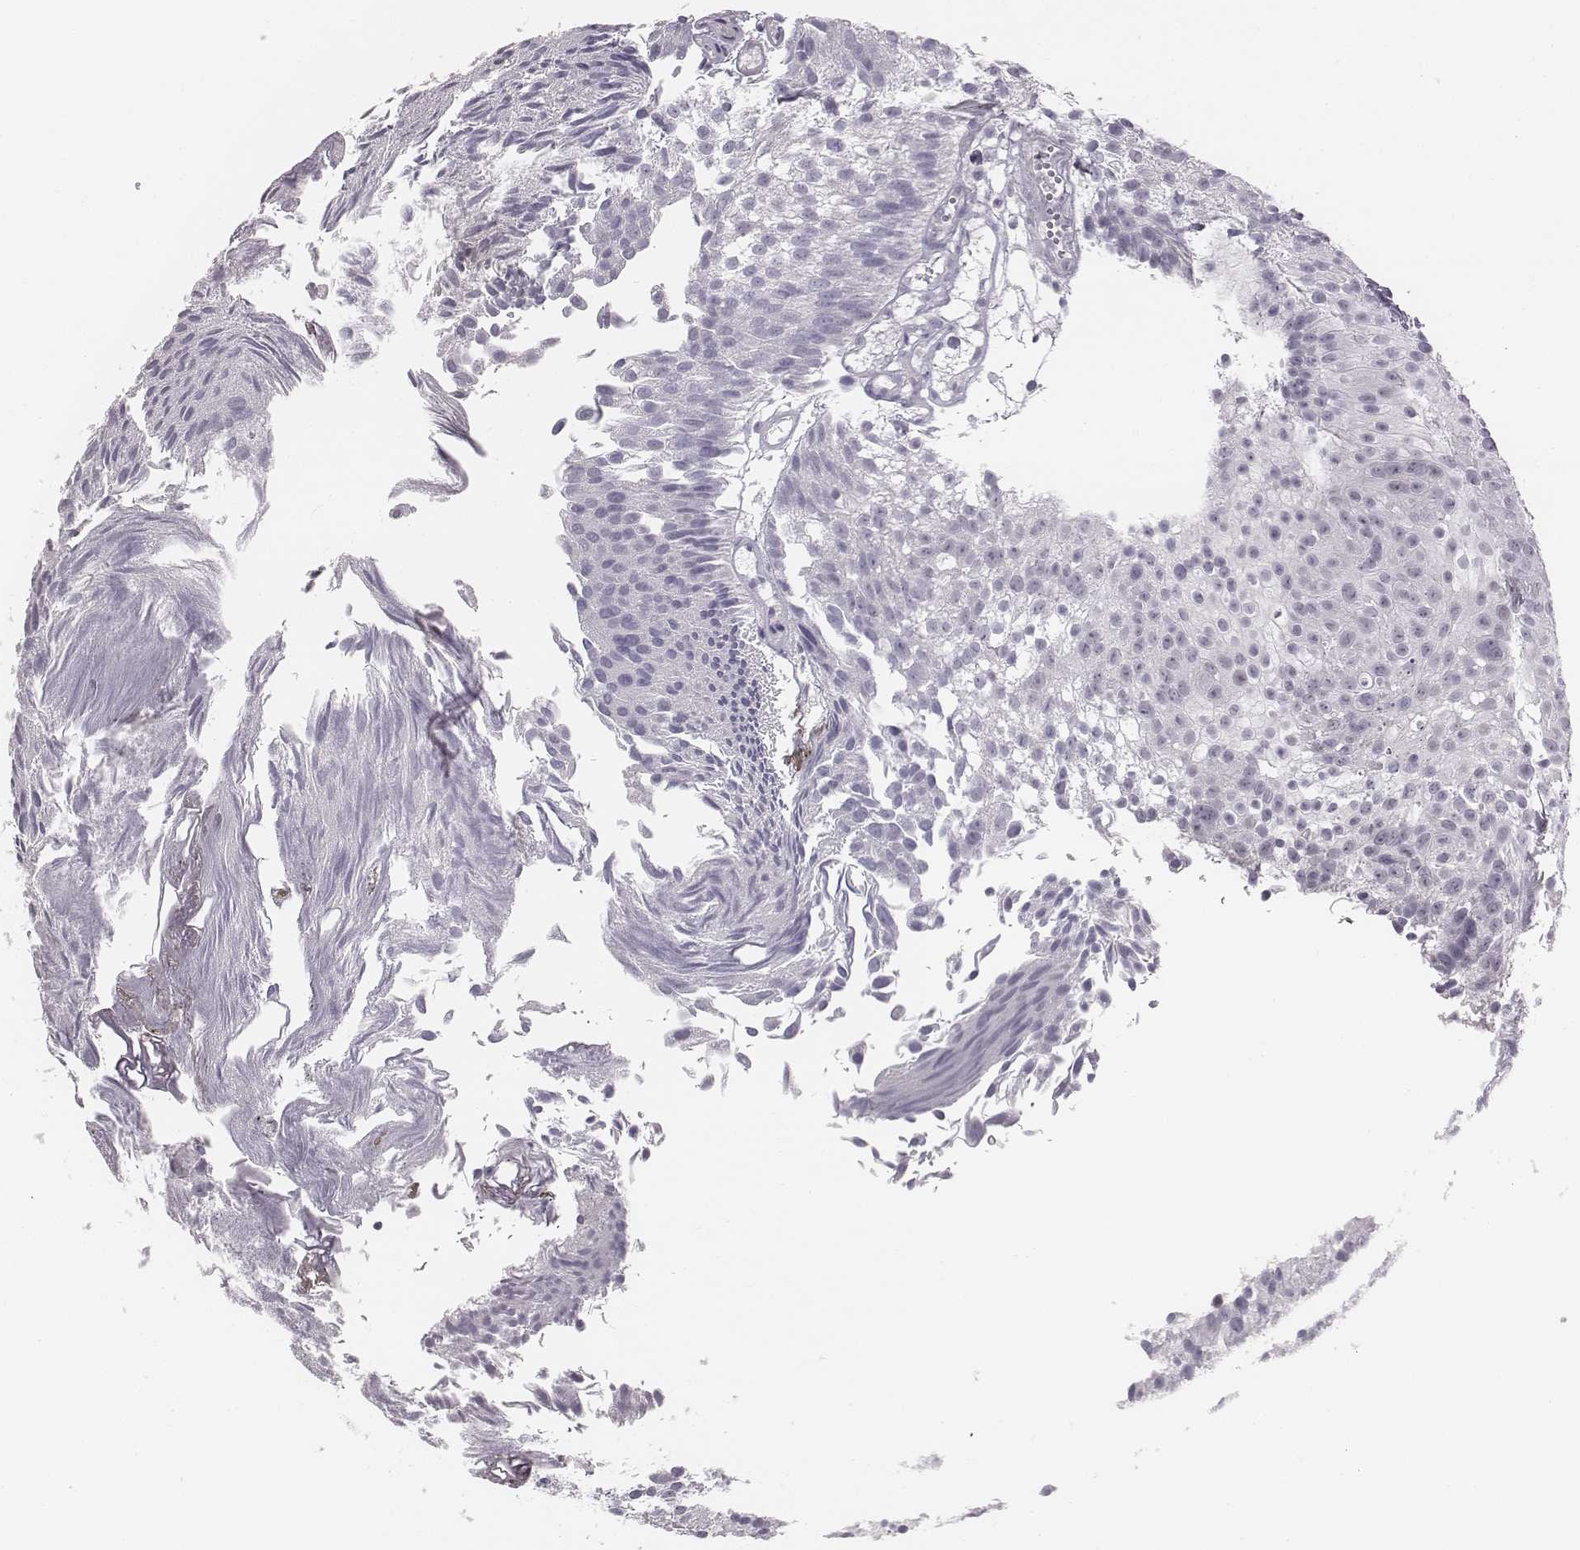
{"staining": {"intensity": "negative", "quantity": "none", "location": "none"}, "tissue": "urothelial cancer", "cell_type": "Tumor cells", "image_type": "cancer", "snomed": [{"axis": "morphology", "description": "Urothelial carcinoma, Low grade"}, {"axis": "topography", "description": "Urinary bladder"}], "caption": "IHC of human low-grade urothelial carcinoma displays no staining in tumor cells. (Stains: DAB (3,3'-diaminobenzidine) immunohistochemistry (IHC) with hematoxylin counter stain, Microscopy: brightfield microscopy at high magnification).", "gene": "CACNG4", "patient": {"sex": "male", "age": 70}}